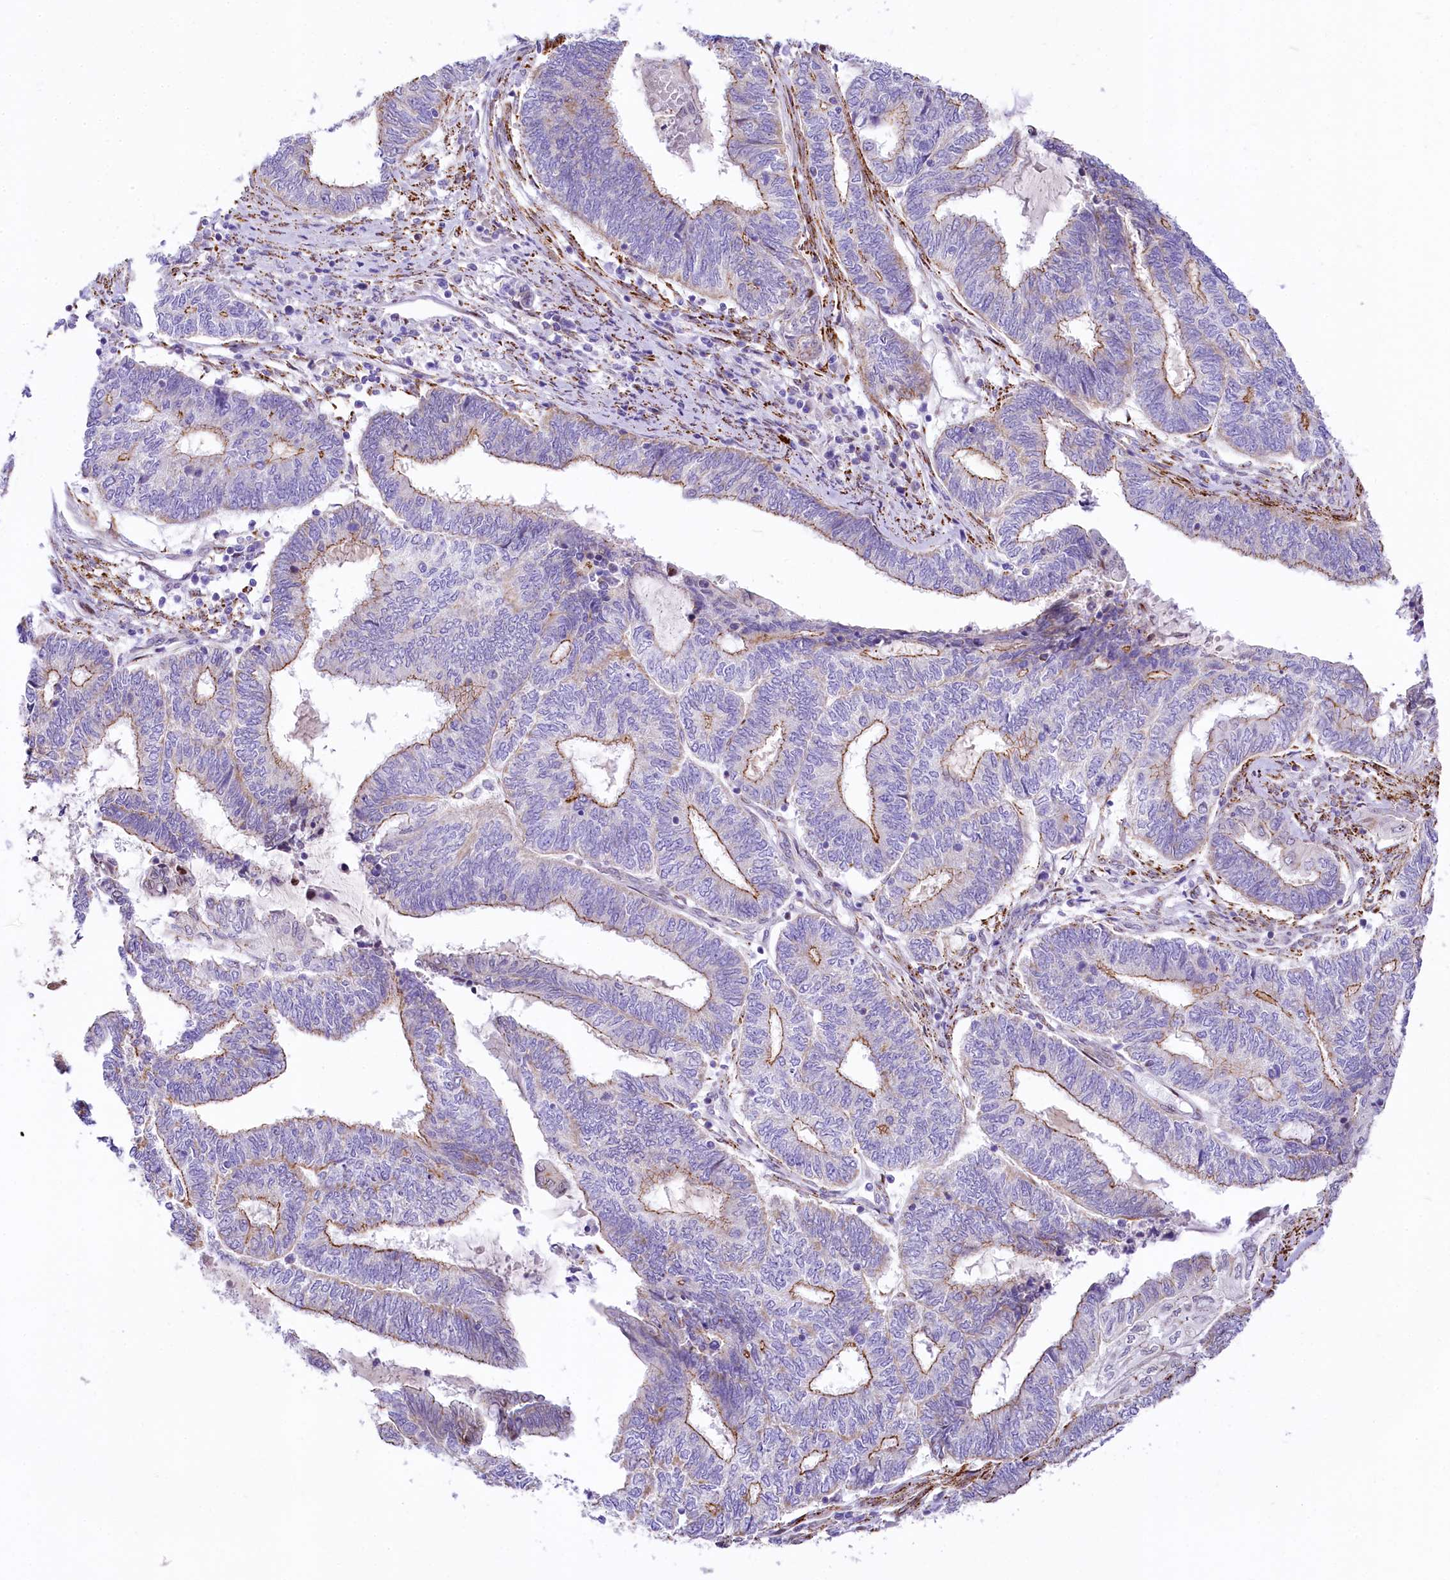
{"staining": {"intensity": "moderate", "quantity": "25%-75%", "location": "cytoplasmic/membranous"}, "tissue": "endometrial cancer", "cell_type": "Tumor cells", "image_type": "cancer", "snomed": [{"axis": "morphology", "description": "Adenocarcinoma, NOS"}, {"axis": "topography", "description": "Uterus"}, {"axis": "topography", "description": "Endometrium"}], "caption": "Immunohistochemical staining of endometrial cancer shows medium levels of moderate cytoplasmic/membranous protein expression in about 25%-75% of tumor cells. The protein is shown in brown color, while the nuclei are stained blue.", "gene": "PPIP5K2", "patient": {"sex": "female", "age": 70}}